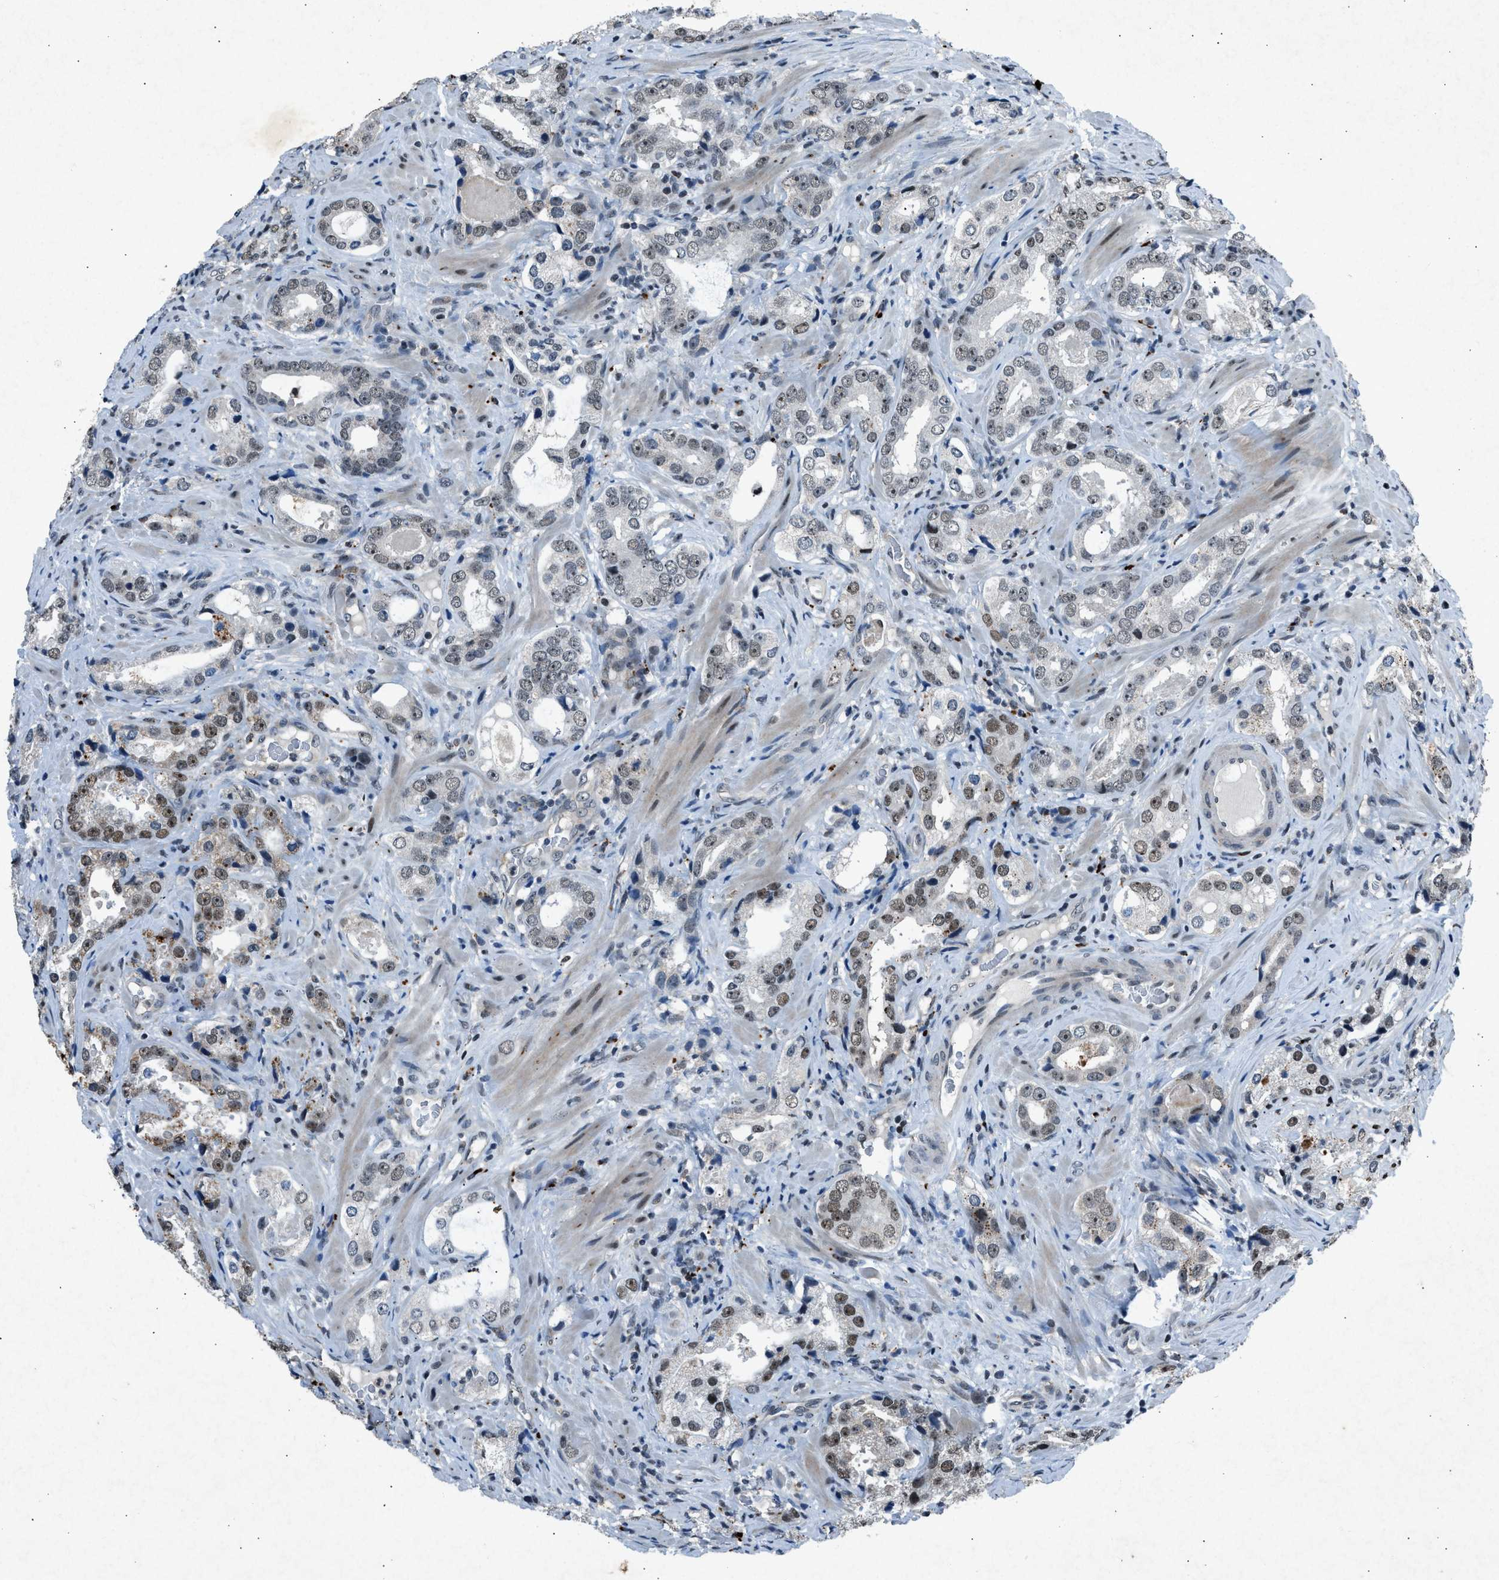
{"staining": {"intensity": "weak", "quantity": "25%-75%", "location": "nuclear"}, "tissue": "prostate cancer", "cell_type": "Tumor cells", "image_type": "cancer", "snomed": [{"axis": "morphology", "description": "Adenocarcinoma, High grade"}, {"axis": "topography", "description": "Prostate"}], "caption": "IHC image of prostate cancer (adenocarcinoma (high-grade)) stained for a protein (brown), which reveals low levels of weak nuclear expression in approximately 25%-75% of tumor cells.", "gene": "ADCY1", "patient": {"sex": "male", "age": 63}}